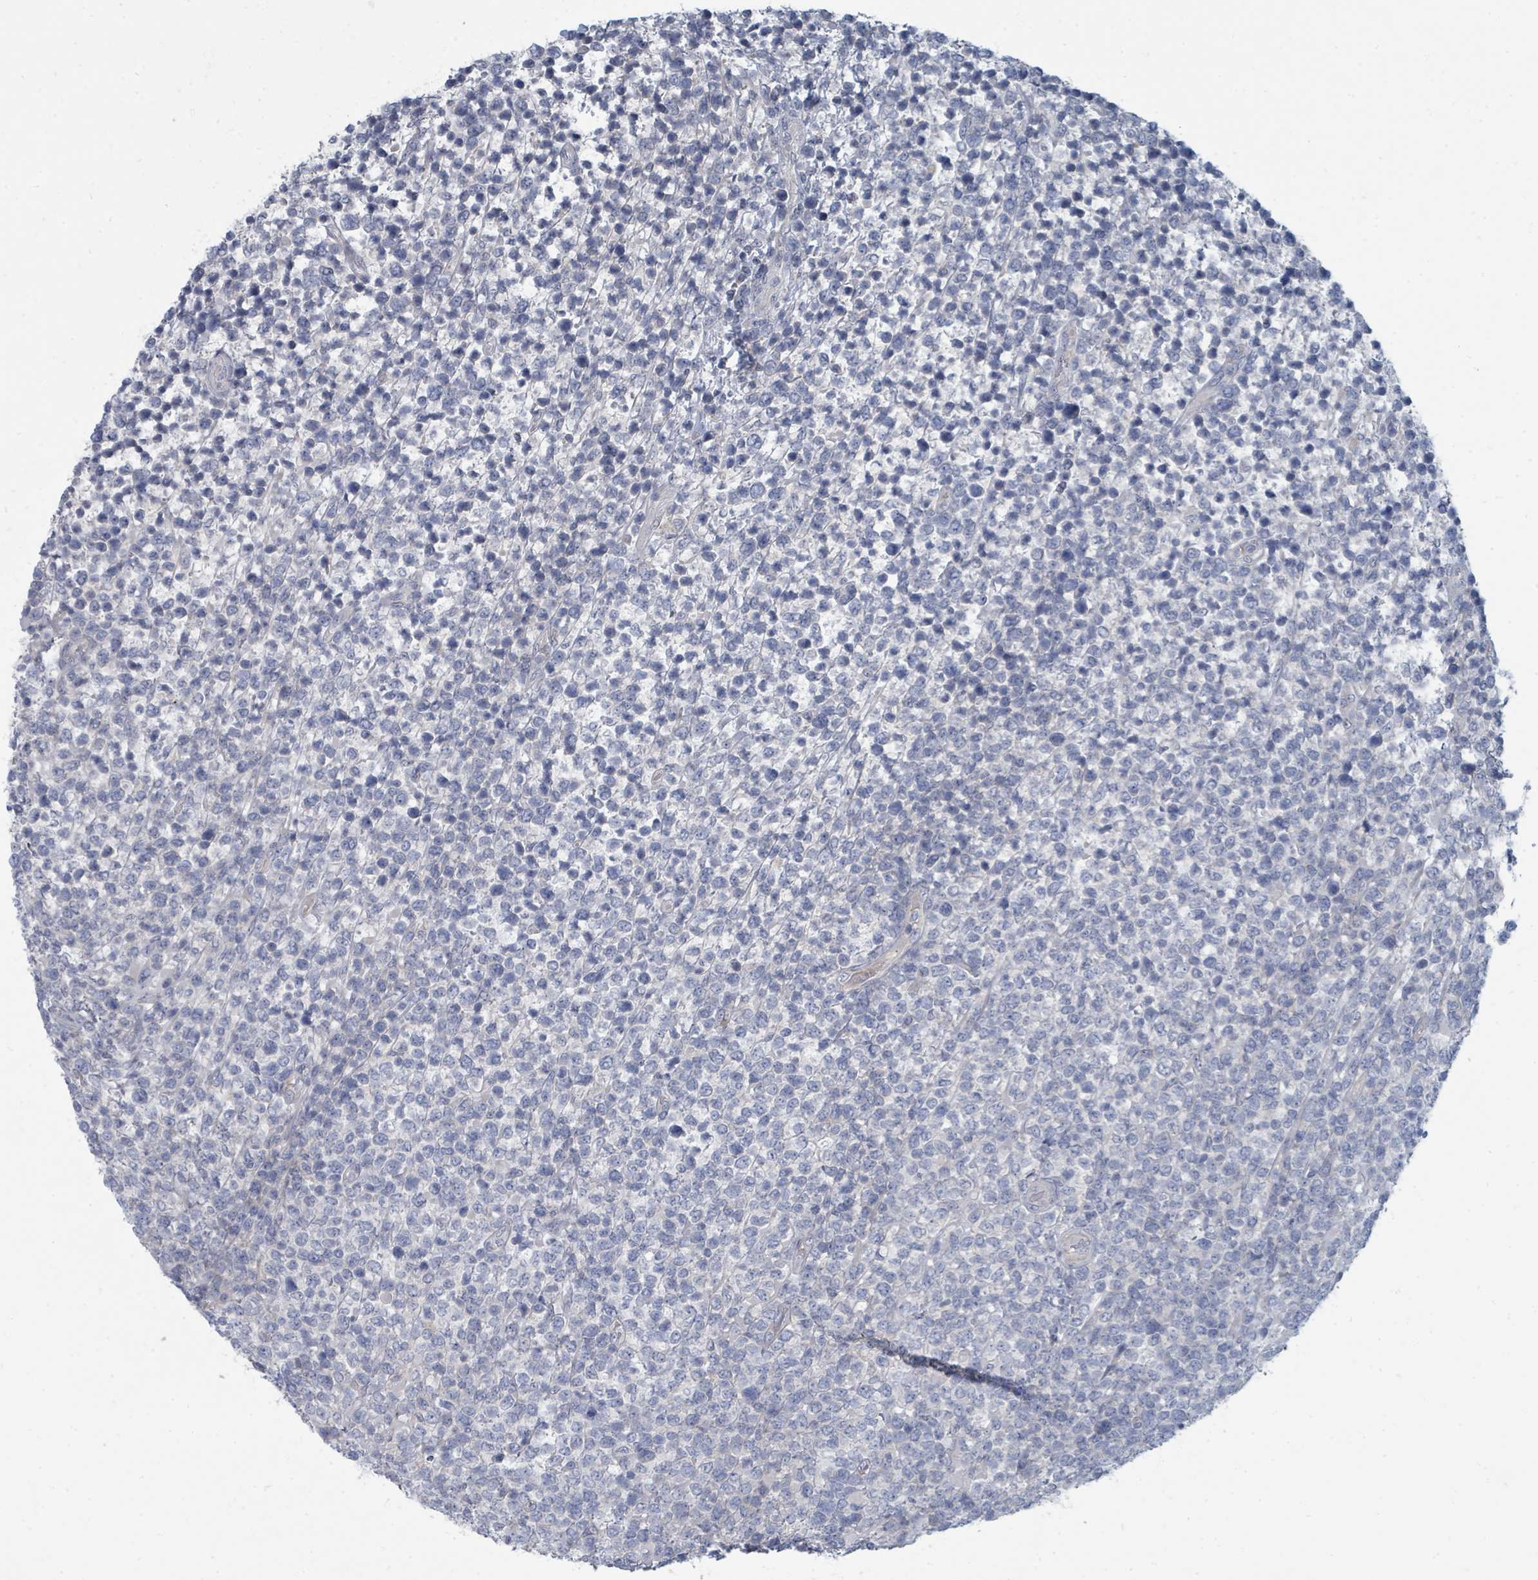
{"staining": {"intensity": "negative", "quantity": "none", "location": "none"}, "tissue": "lymphoma", "cell_type": "Tumor cells", "image_type": "cancer", "snomed": [{"axis": "morphology", "description": "Malignant lymphoma, non-Hodgkin's type, High grade"}, {"axis": "topography", "description": "Soft tissue"}], "caption": "High-grade malignant lymphoma, non-Hodgkin's type was stained to show a protein in brown. There is no significant expression in tumor cells.", "gene": "SLC25A45", "patient": {"sex": "female", "age": 56}}